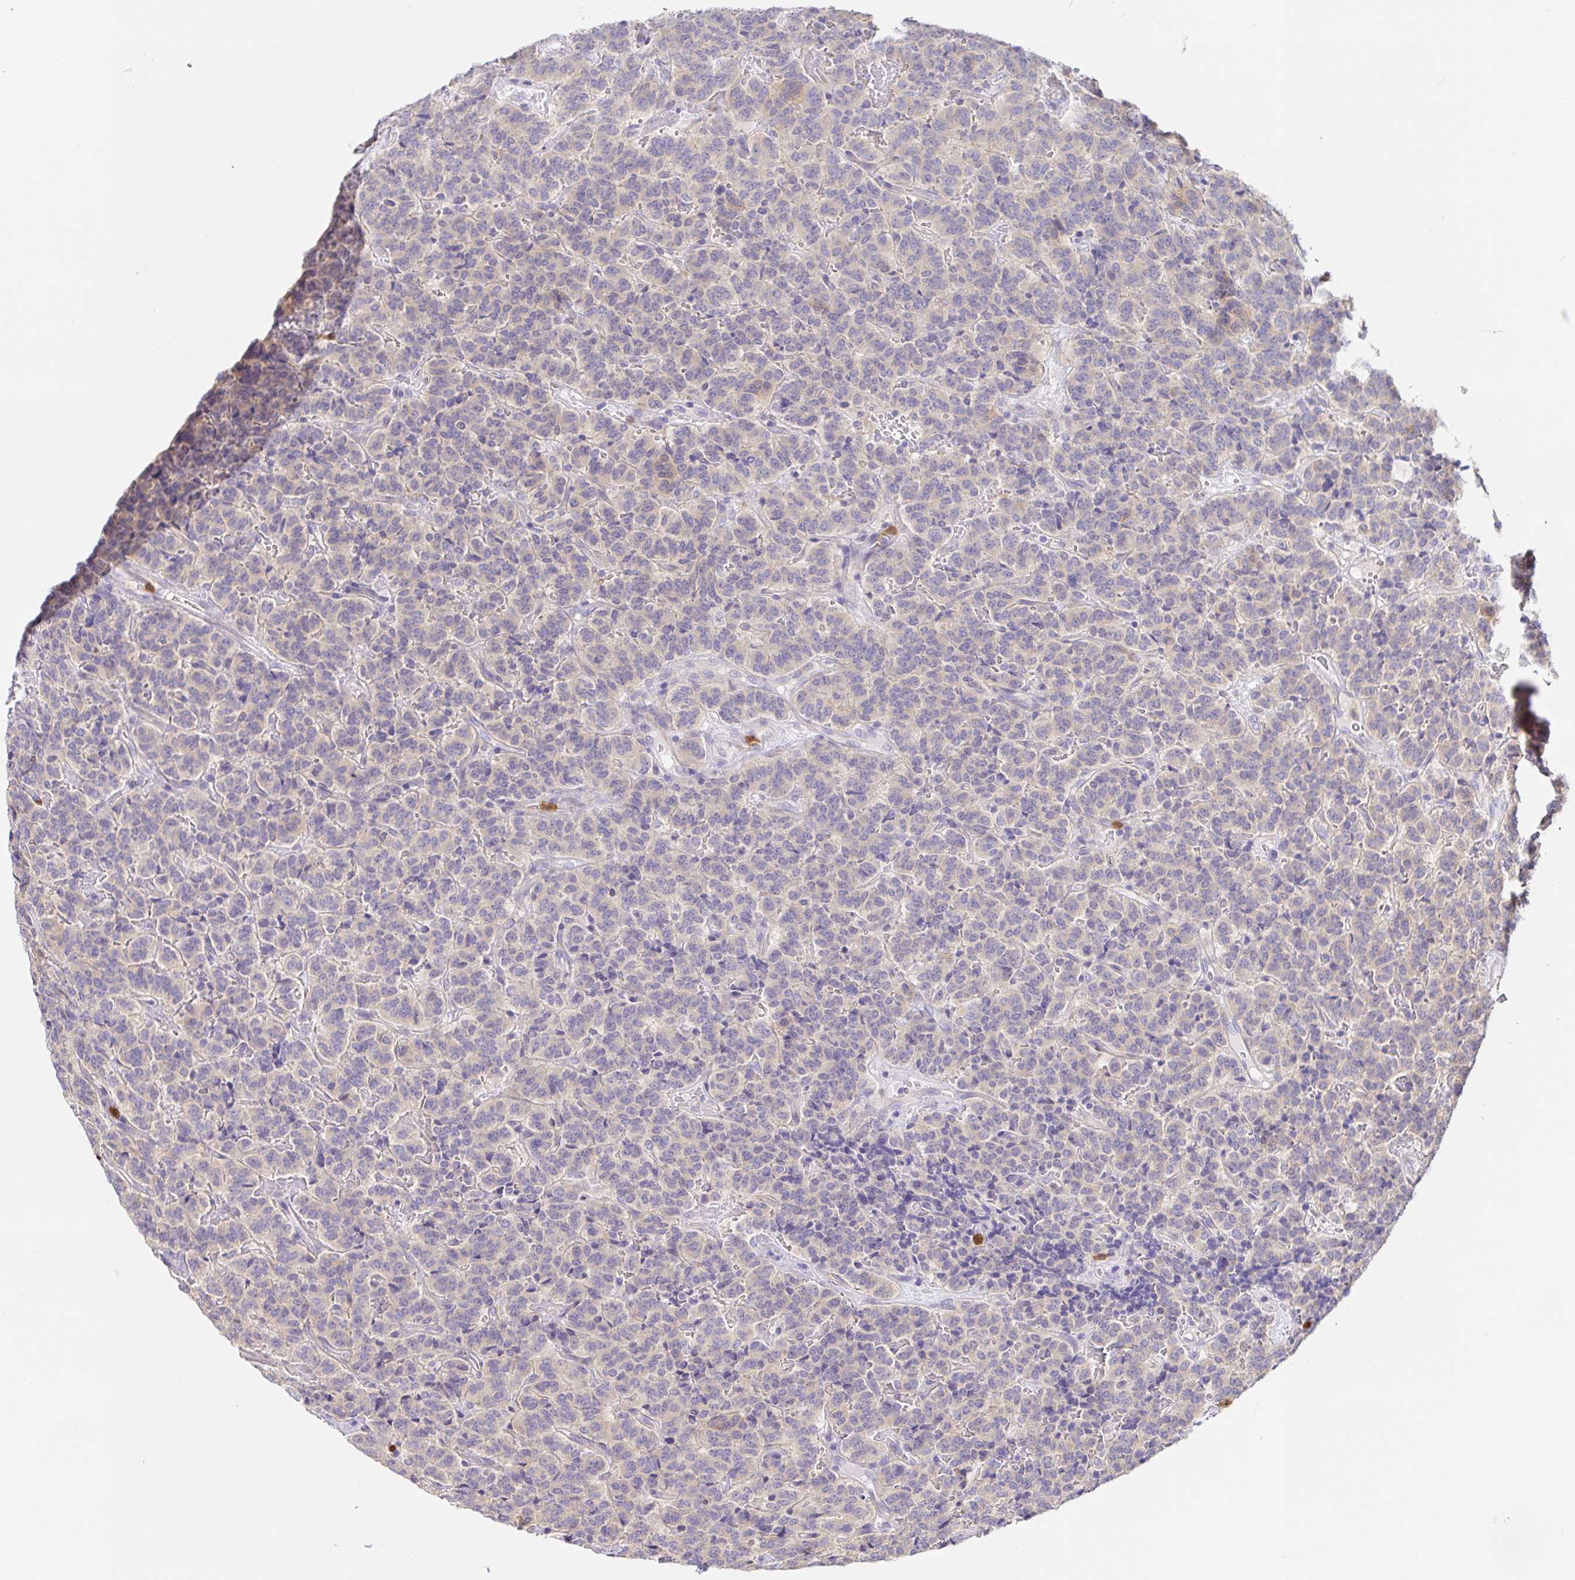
{"staining": {"intensity": "negative", "quantity": "none", "location": "none"}, "tissue": "carcinoid", "cell_type": "Tumor cells", "image_type": "cancer", "snomed": [{"axis": "morphology", "description": "Carcinoid, malignant, NOS"}, {"axis": "topography", "description": "Pancreas"}], "caption": "Malignant carcinoid stained for a protein using immunohistochemistry shows no positivity tumor cells.", "gene": "PDPK1", "patient": {"sex": "male", "age": 36}}